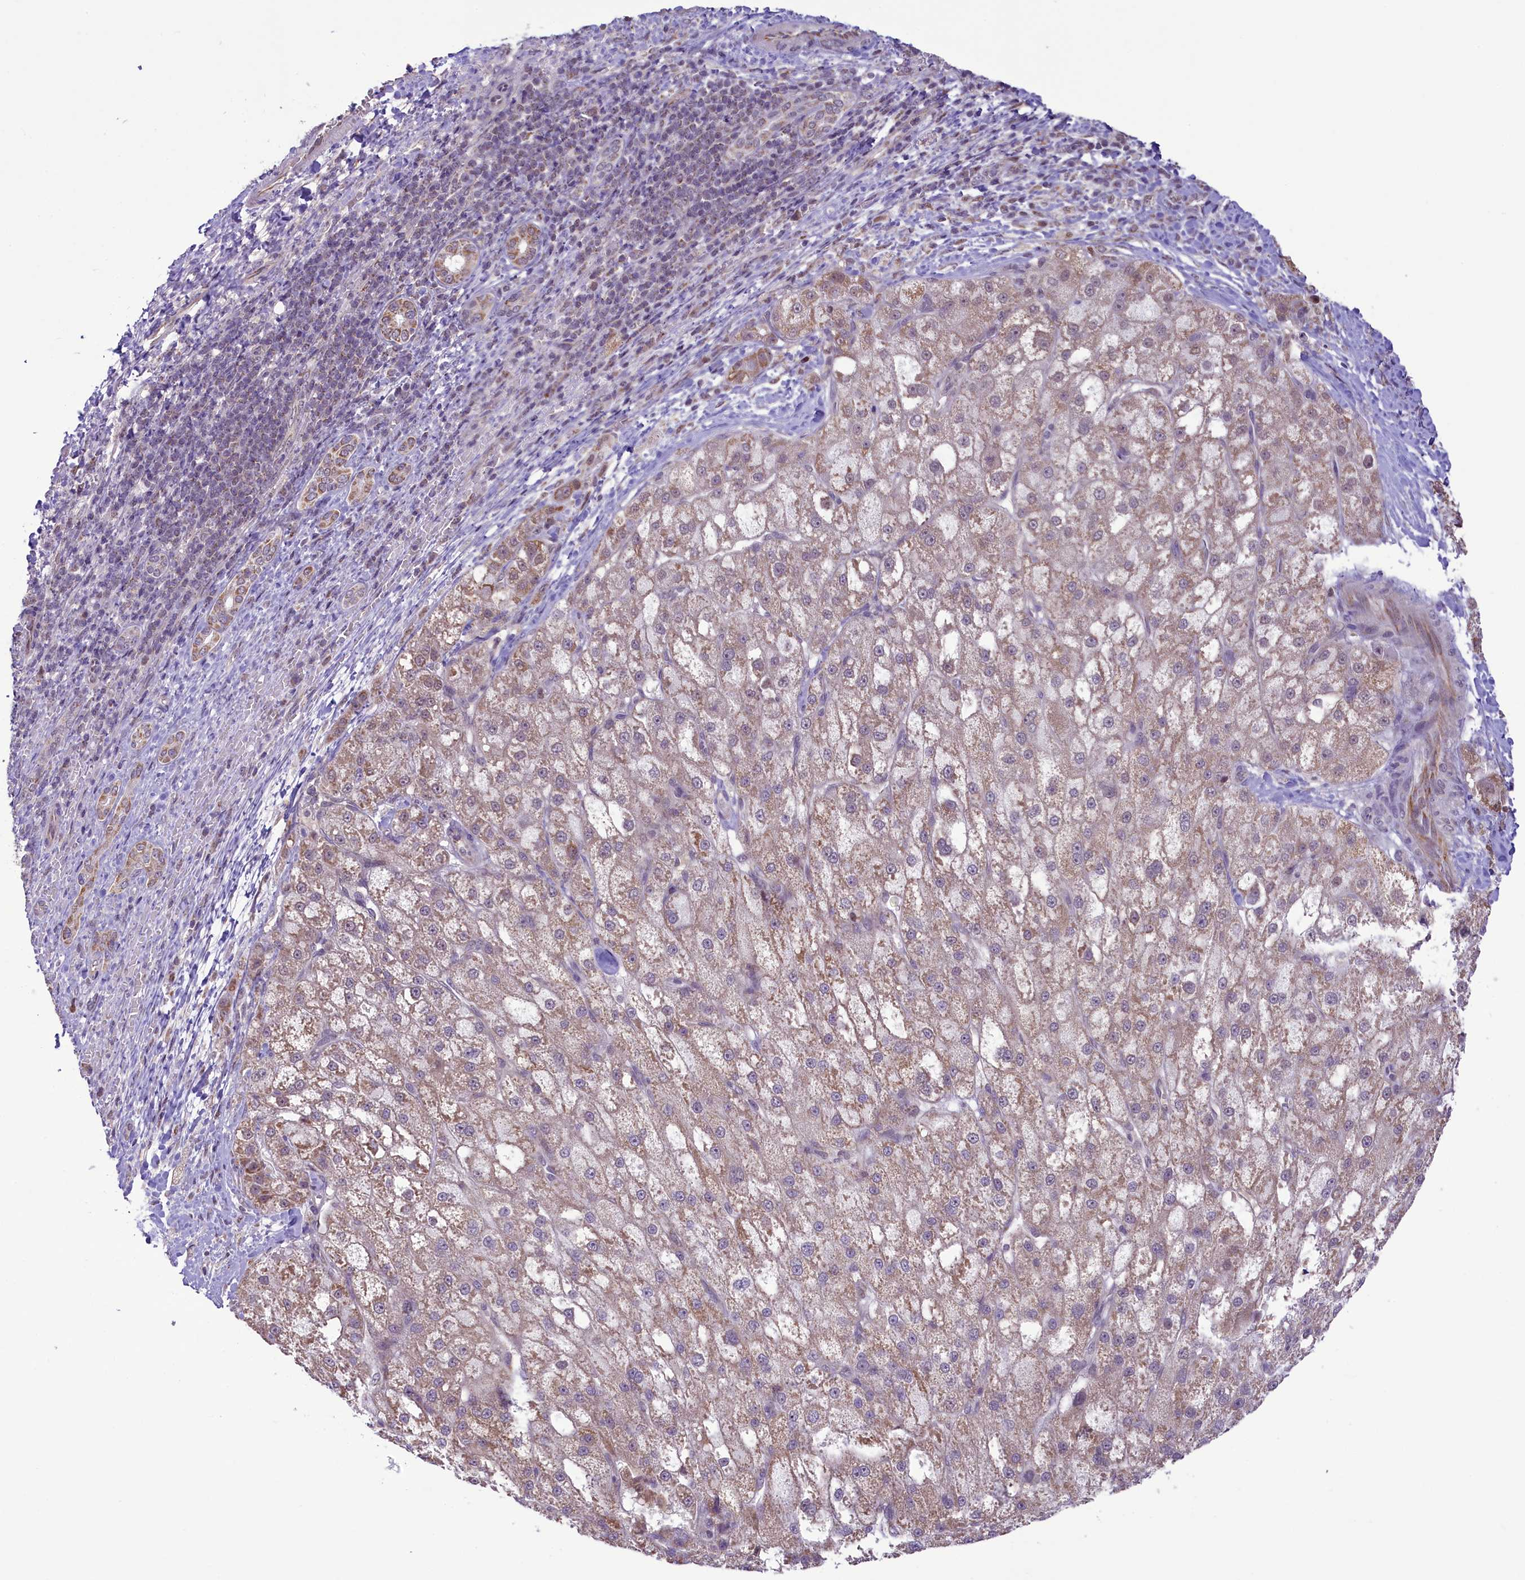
{"staining": {"intensity": "weak", "quantity": "25%-75%", "location": "cytoplasmic/membranous"}, "tissue": "liver cancer", "cell_type": "Tumor cells", "image_type": "cancer", "snomed": [{"axis": "morphology", "description": "Normal tissue, NOS"}, {"axis": "morphology", "description": "Carcinoma, Hepatocellular, NOS"}, {"axis": "topography", "description": "Liver"}], "caption": "A micrograph of human liver cancer (hepatocellular carcinoma) stained for a protein shows weak cytoplasmic/membranous brown staining in tumor cells.", "gene": "PAF1", "patient": {"sex": "male", "age": 57}}